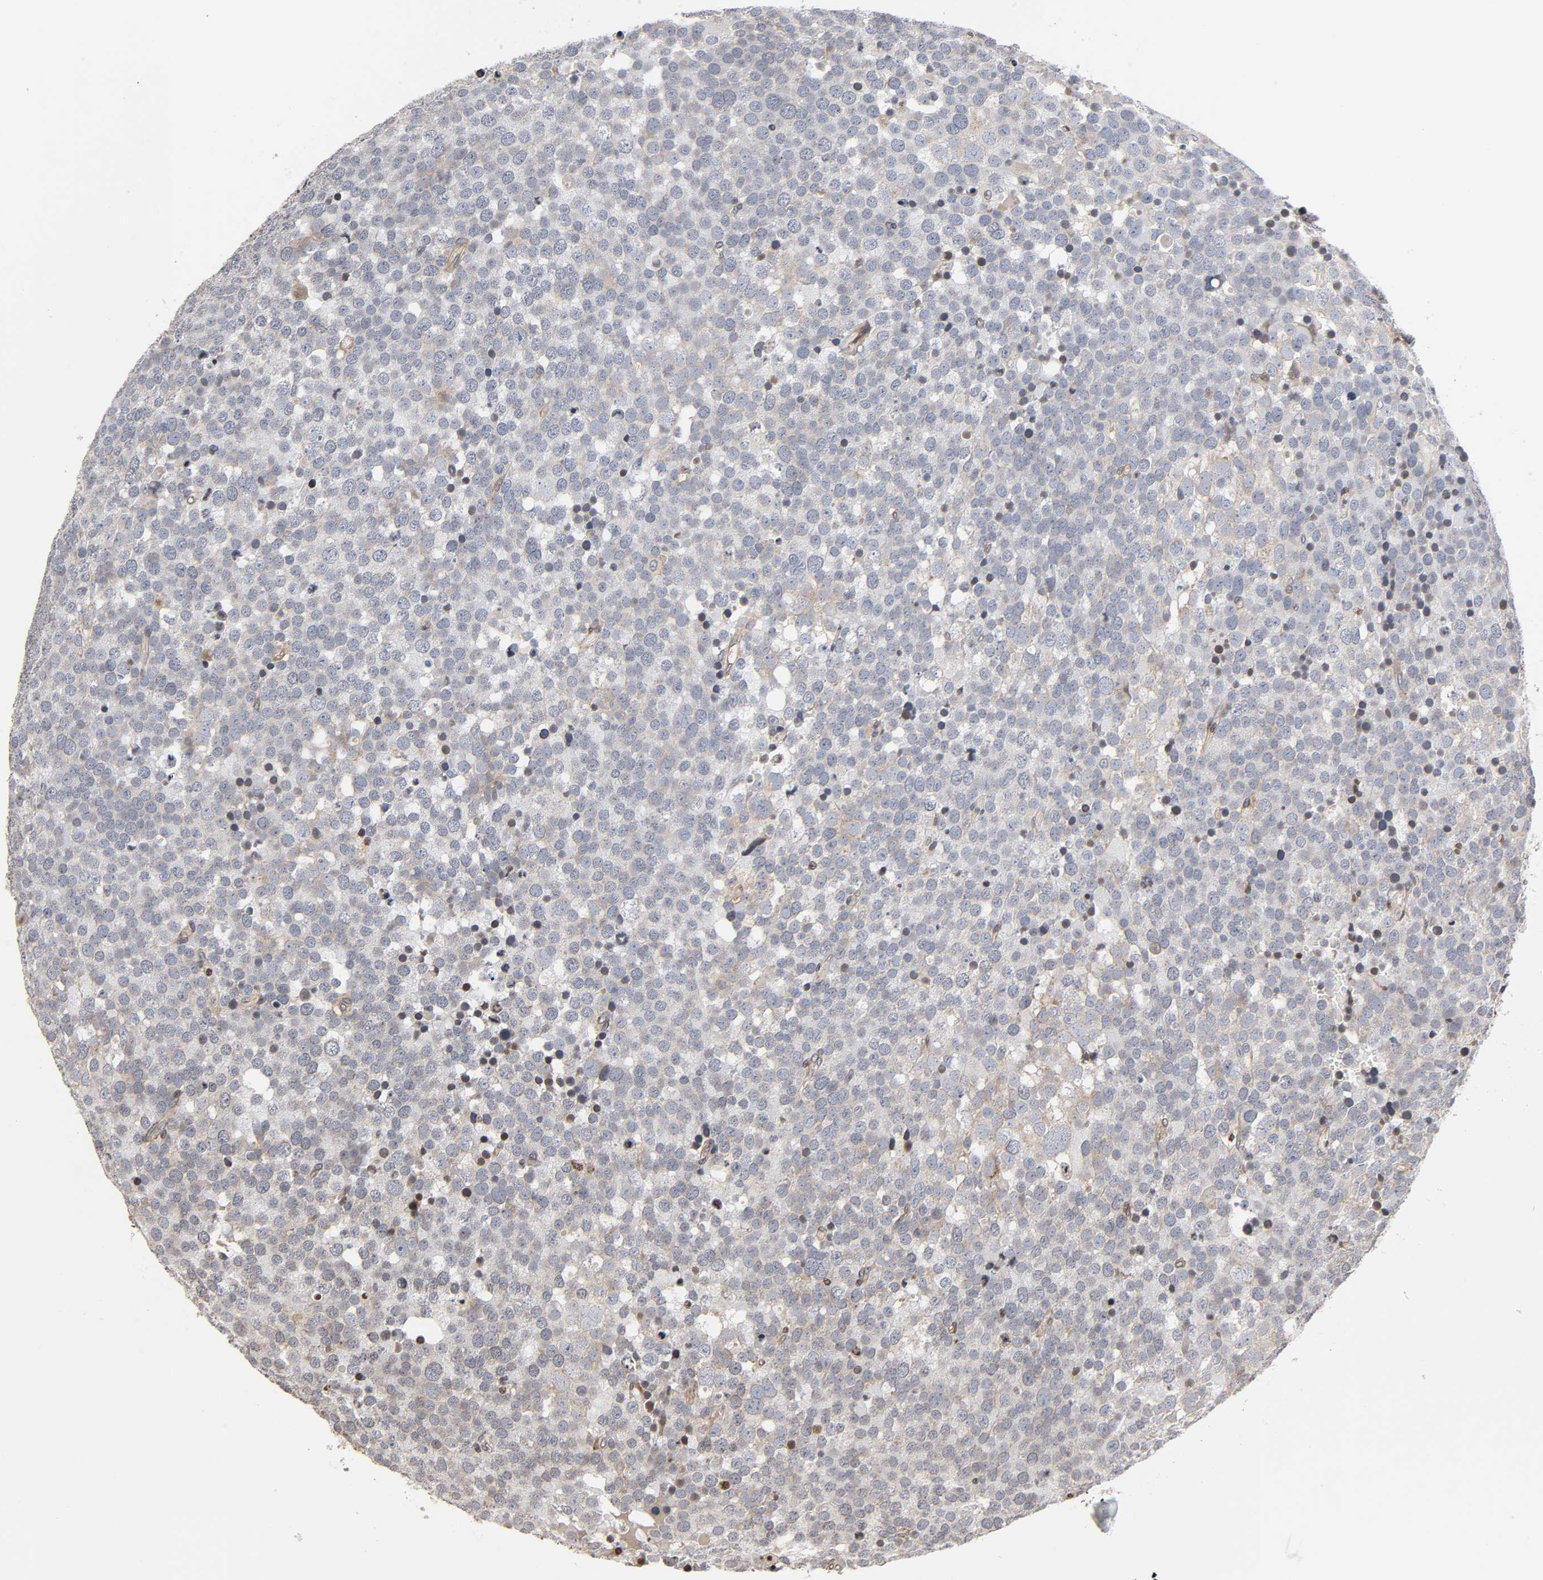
{"staining": {"intensity": "negative", "quantity": "none", "location": "none"}, "tissue": "testis cancer", "cell_type": "Tumor cells", "image_type": "cancer", "snomed": [{"axis": "morphology", "description": "Seminoma, NOS"}, {"axis": "topography", "description": "Testis"}], "caption": "This is an immunohistochemistry (IHC) histopathology image of testis cancer. There is no expression in tumor cells.", "gene": "ITGAV", "patient": {"sex": "male", "age": 71}}